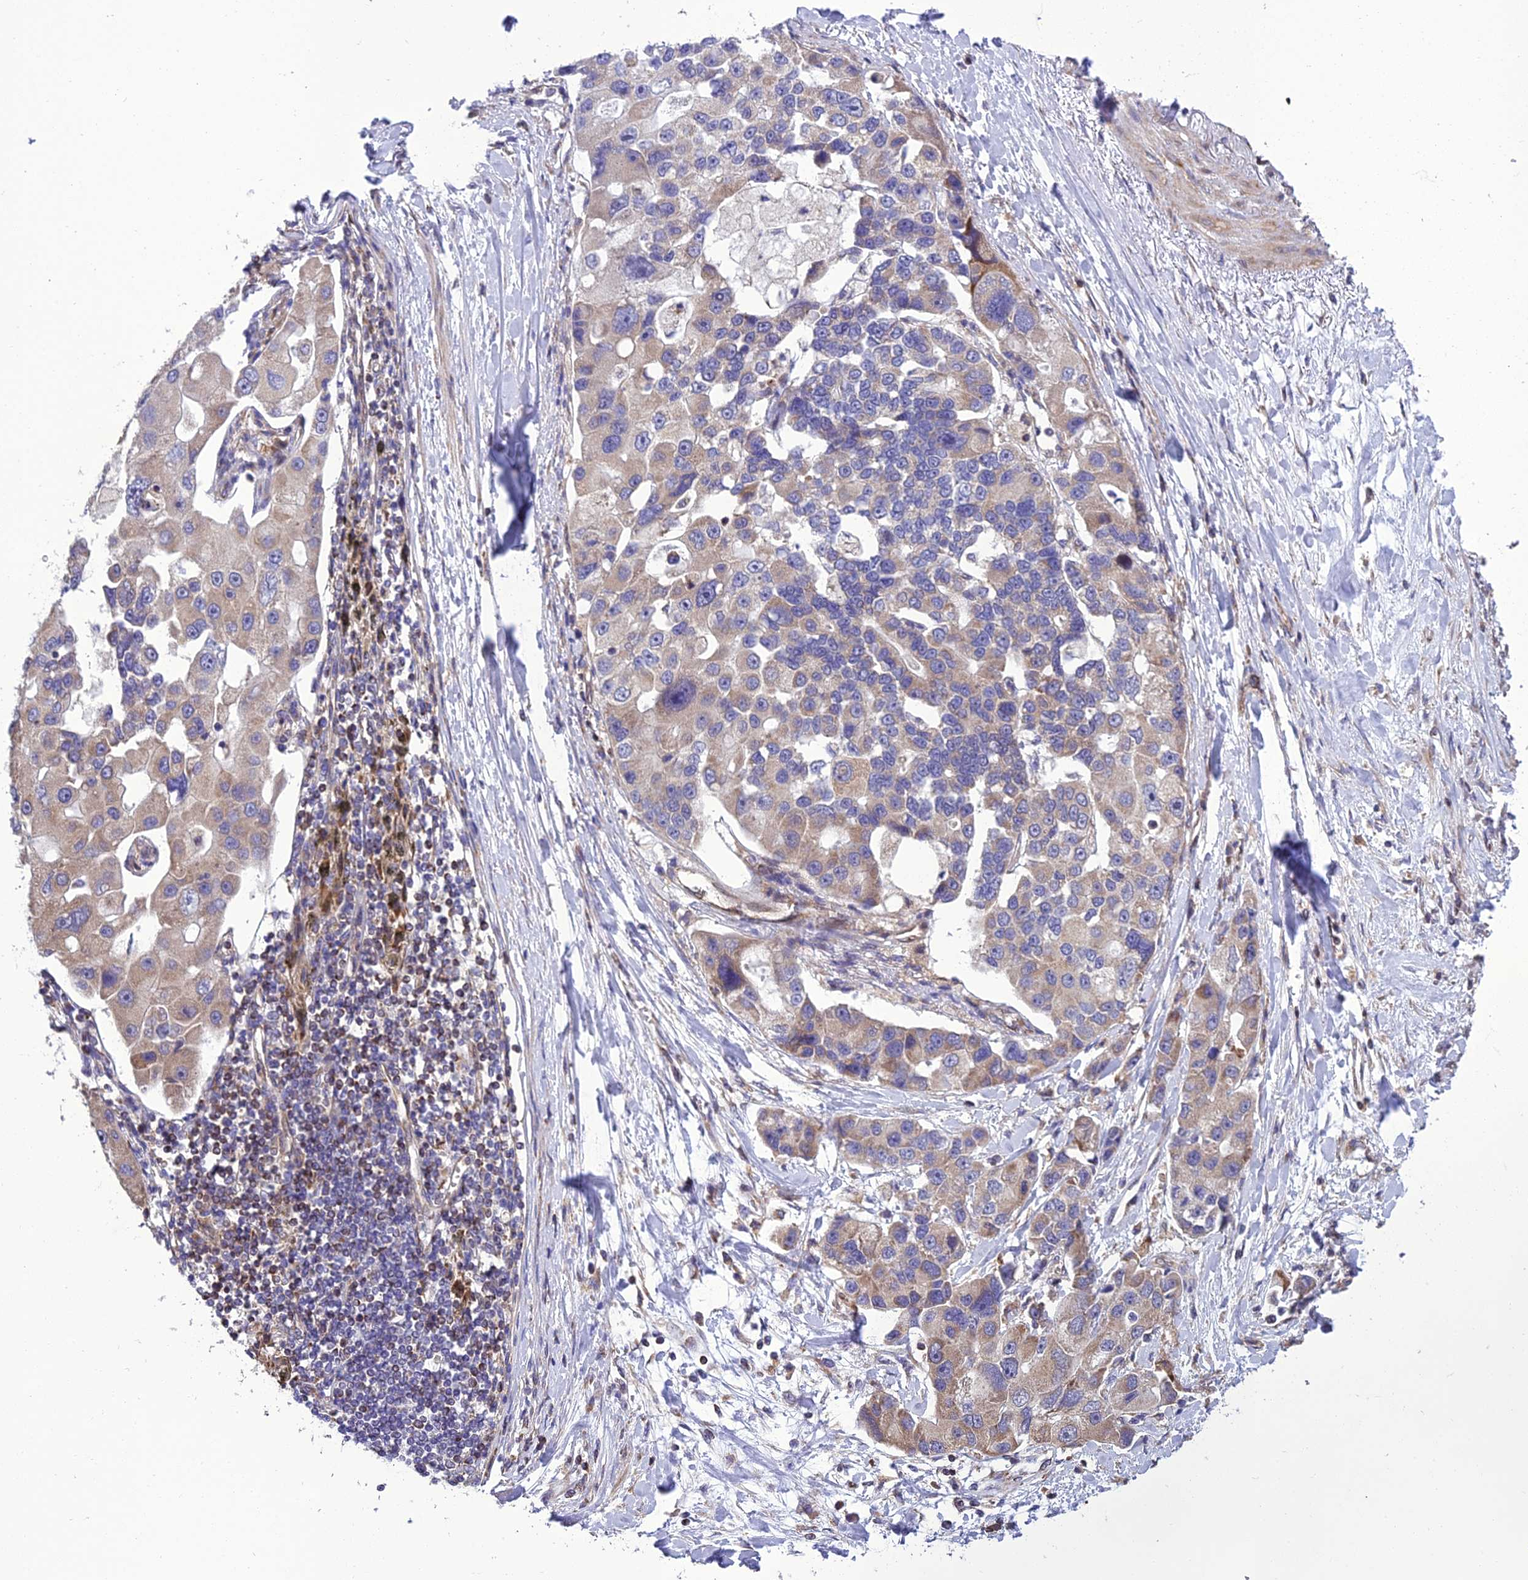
{"staining": {"intensity": "weak", "quantity": "25%-75%", "location": "cytoplasmic/membranous"}, "tissue": "lung cancer", "cell_type": "Tumor cells", "image_type": "cancer", "snomed": [{"axis": "morphology", "description": "Adenocarcinoma, NOS"}, {"axis": "topography", "description": "Lung"}], "caption": "The photomicrograph demonstrates staining of lung cancer (adenocarcinoma), revealing weak cytoplasmic/membranous protein expression (brown color) within tumor cells.", "gene": "GIMAP1", "patient": {"sex": "female", "age": 54}}